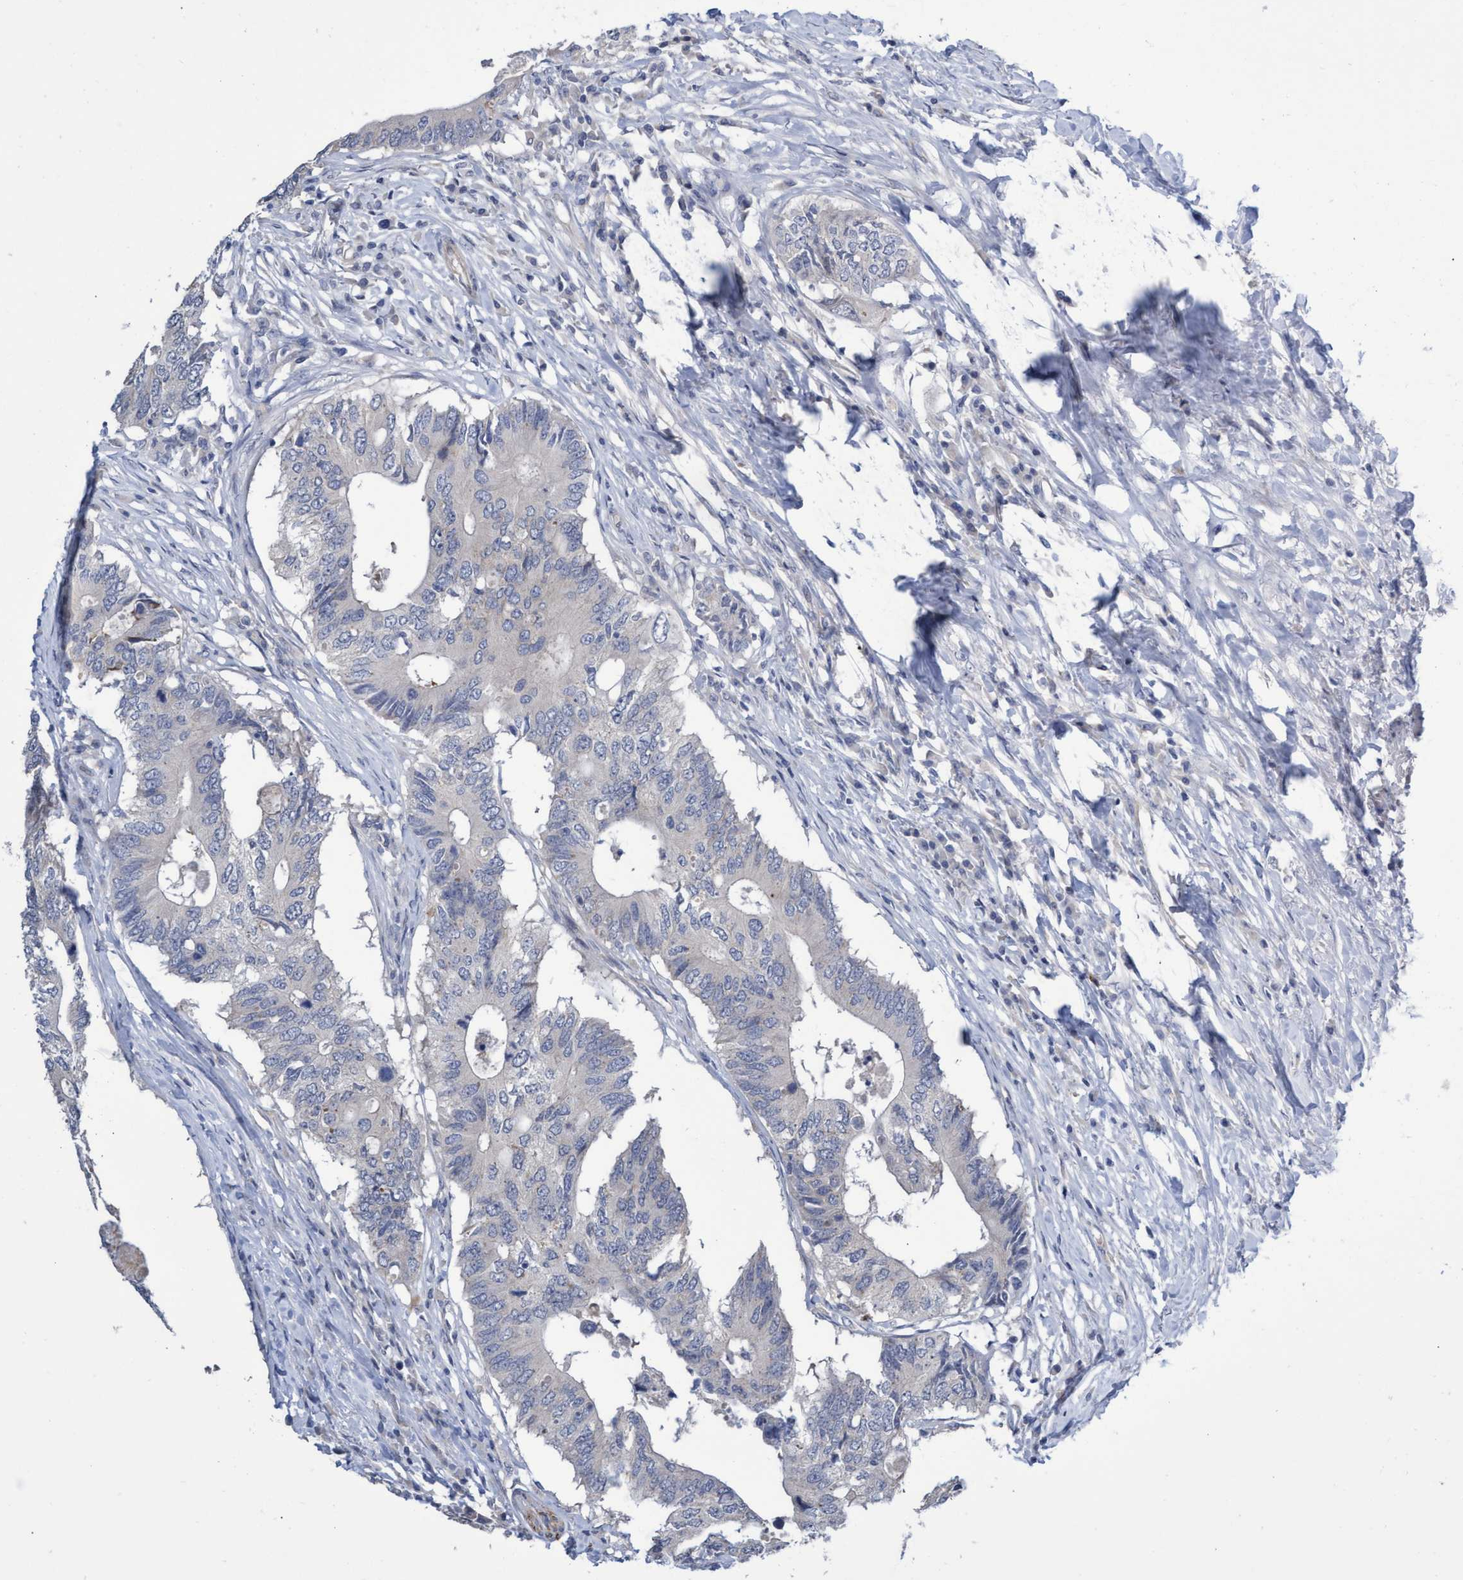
{"staining": {"intensity": "negative", "quantity": "none", "location": "none"}, "tissue": "colorectal cancer", "cell_type": "Tumor cells", "image_type": "cancer", "snomed": [{"axis": "morphology", "description": "Adenocarcinoma, NOS"}, {"axis": "topography", "description": "Colon"}], "caption": "This is an IHC micrograph of adenocarcinoma (colorectal). There is no expression in tumor cells.", "gene": "ABCF2", "patient": {"sex": "male", "age": 71}}